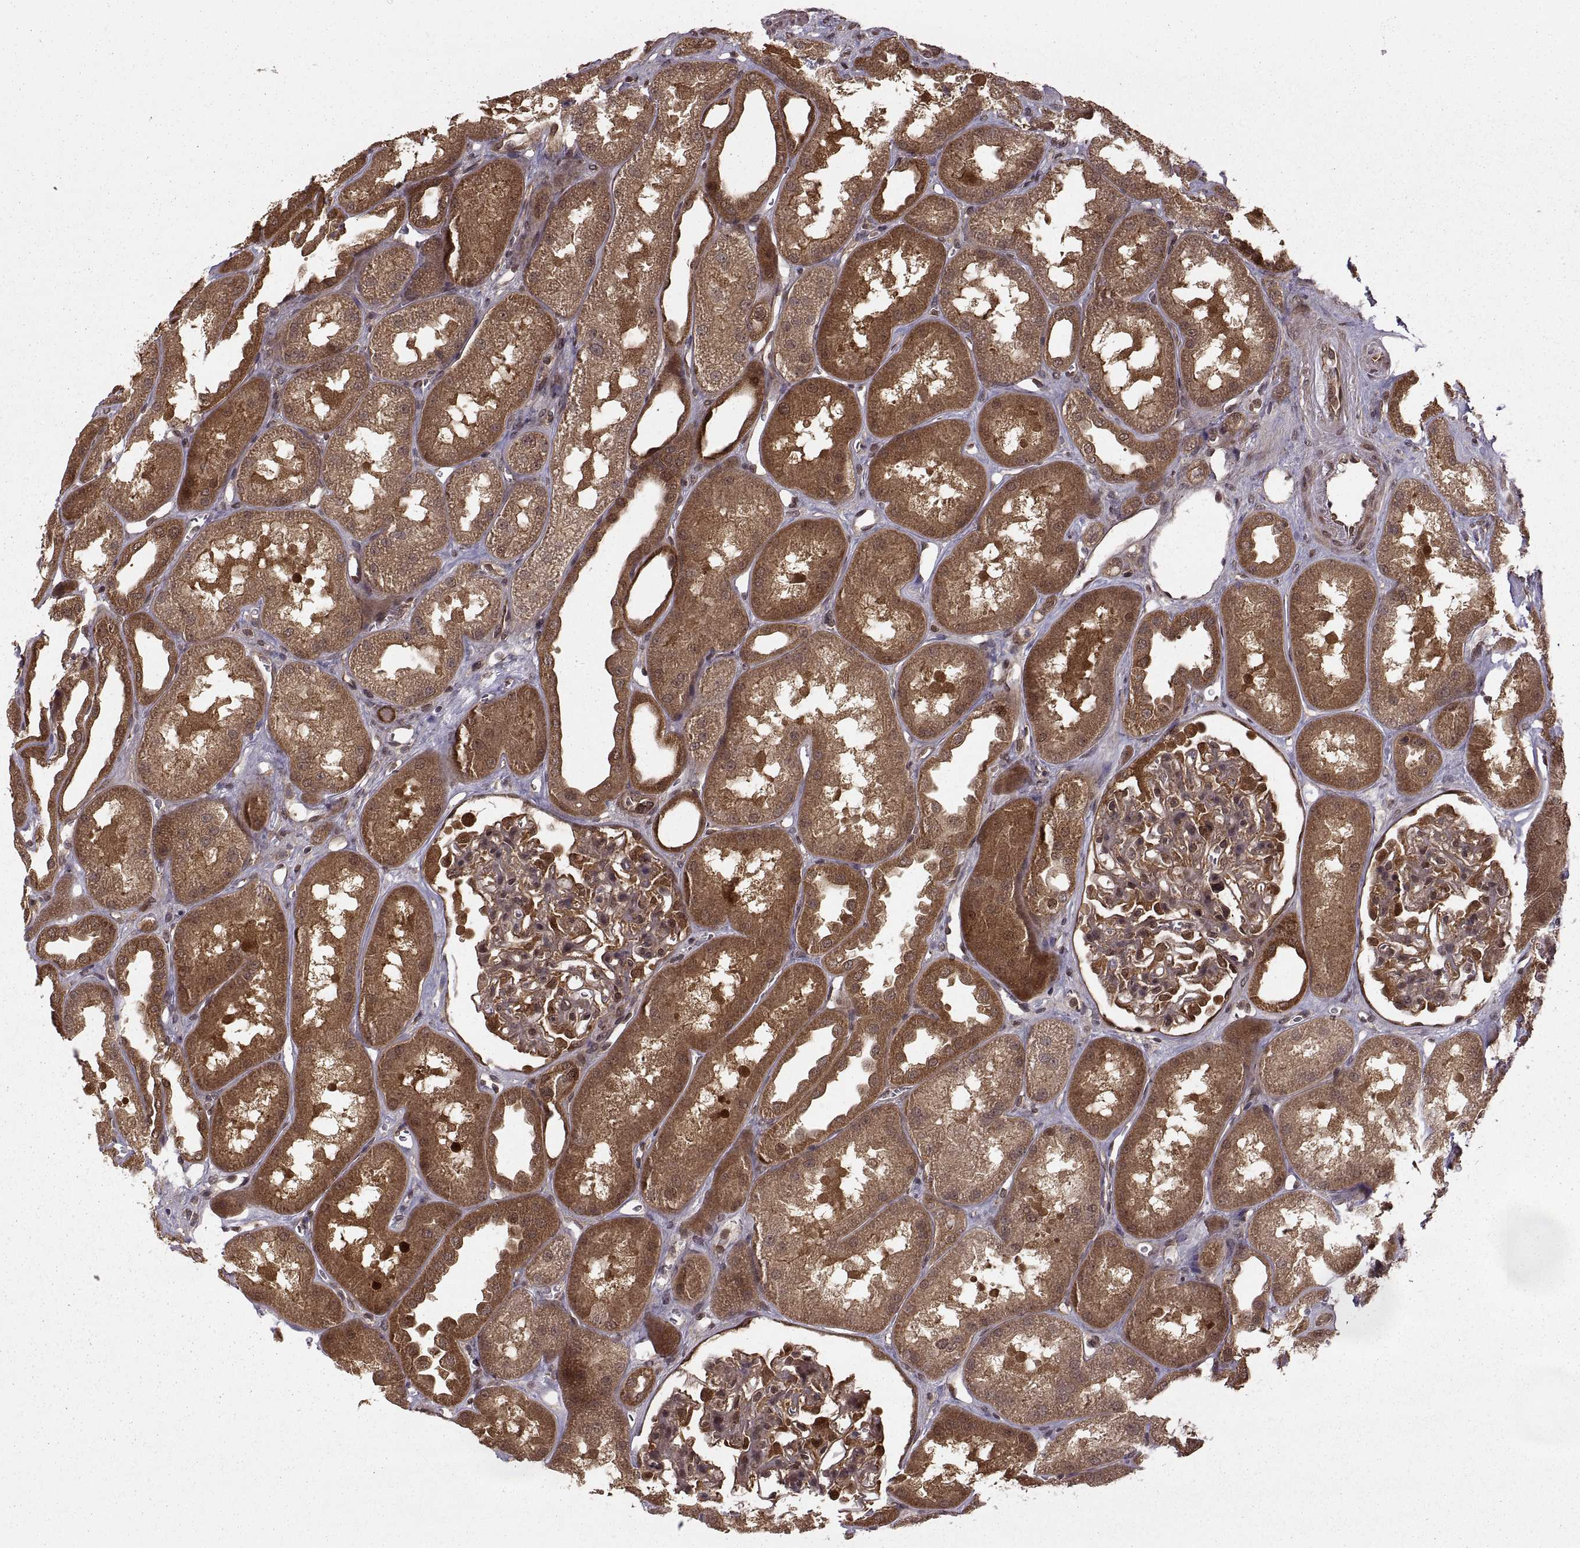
{"staining": {"intensity": "strong", "quantity": ">75%", "location": "cytoplasmic/membranous,nuclear"}, "tissue": "kidney", "cell_type": "Cells in glomeruli", "image_type": "normal", "snomed": [{"axis": "morphology", "description": "Normal tissue, NOS"}, {"axis": "topography", "description": "Kidney"}], "caption": "Protein positivity by IHC shows strong cytoplasmic/membranous,nuclear expression in approximately >75% of cells in glomeruli in benign kidney. The staining was performed using DAB to visualize the protein expression in brown, while the nuclei were stained in blue with hematoxylin (Magnification: 20x).", "gene": "DEDD", "patient": {"sex": "male", "age": 61}}